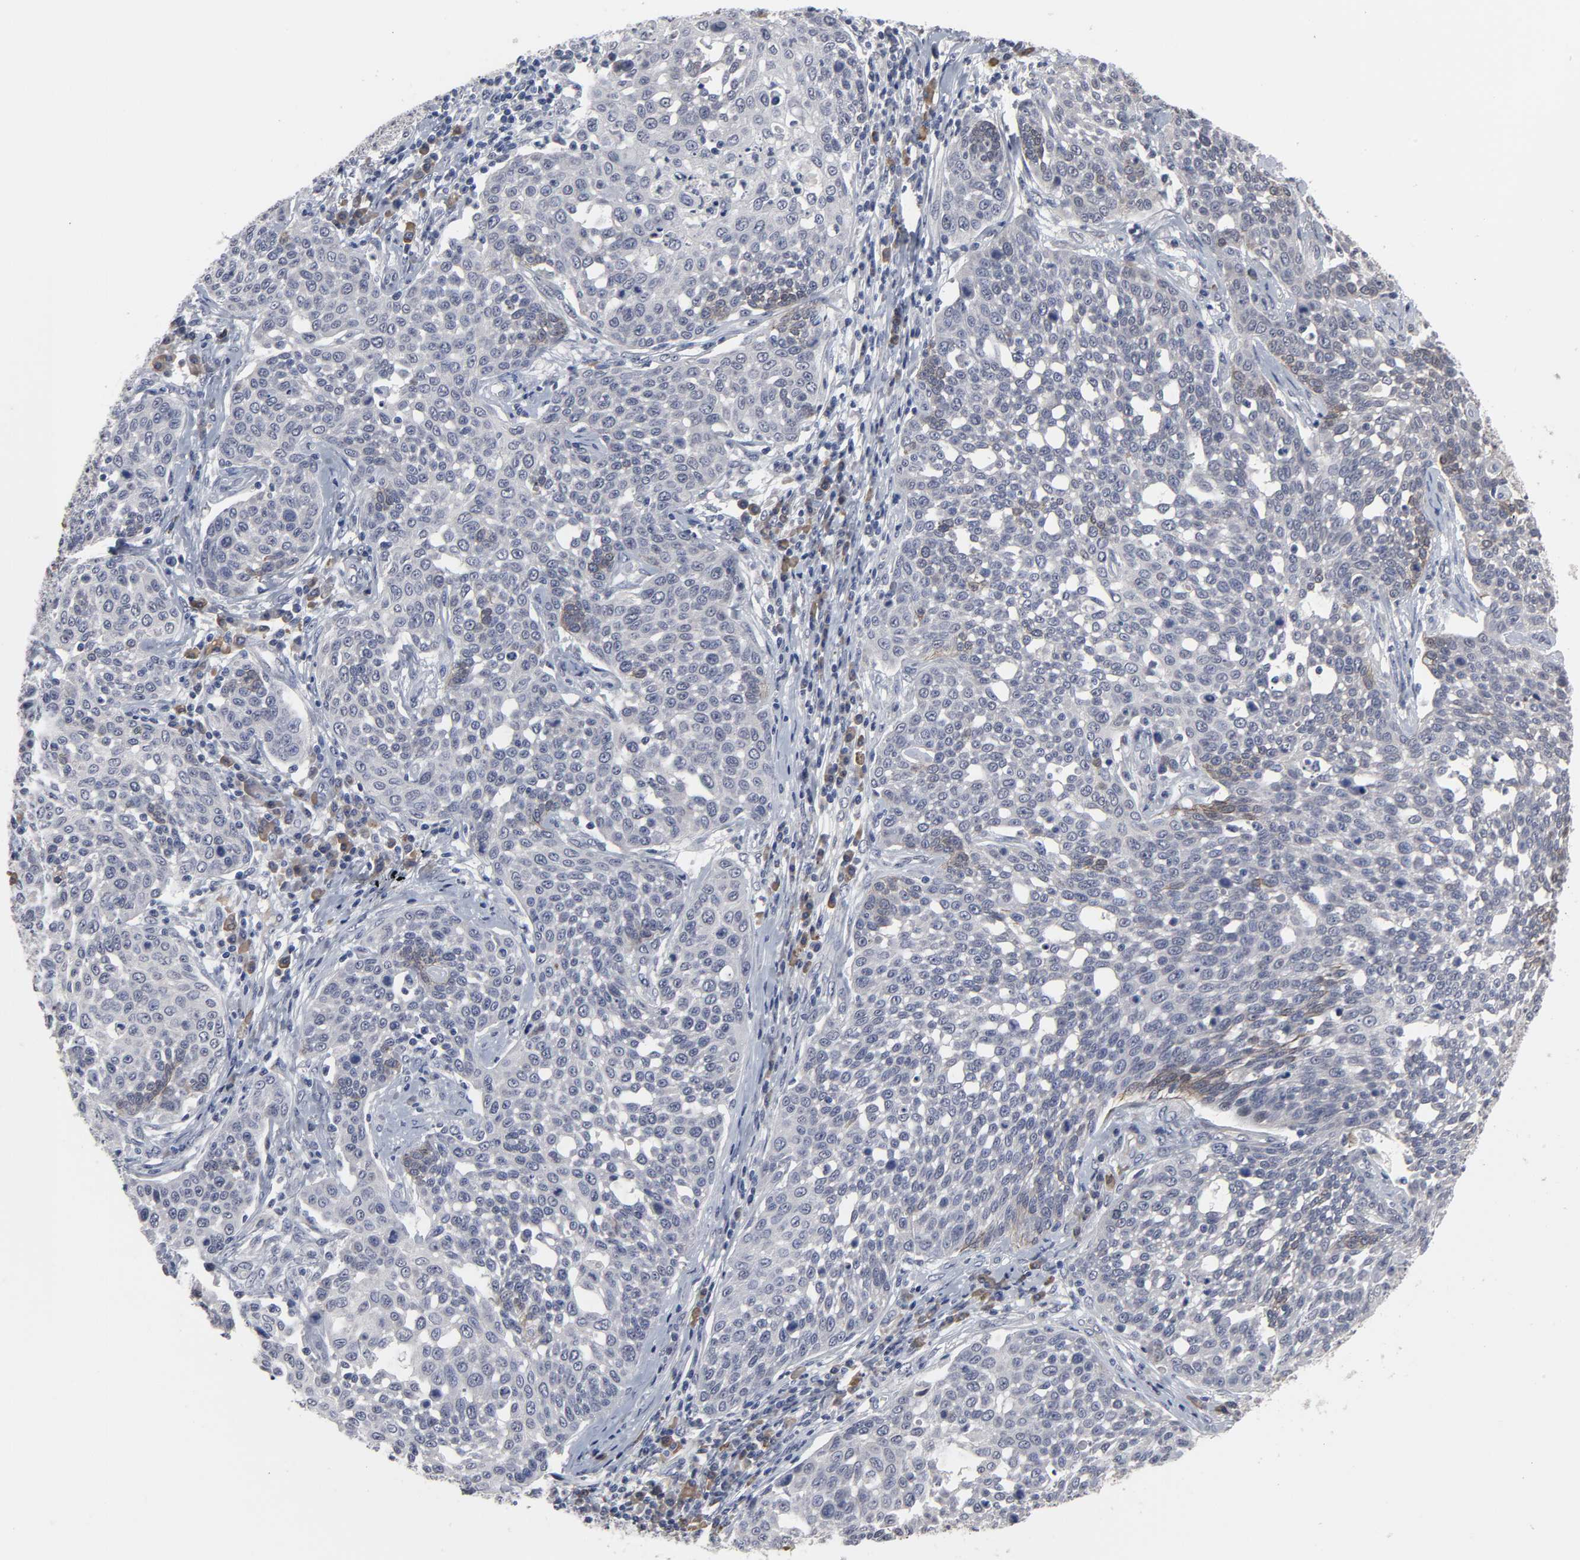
{"staining": {"intensity": "weak", "quantity": "<25%", "location": "cytoplasmic/membranous"}, "tissue": "cervical cancer", "cell_type": "Tumor cells", "image_type": "cancer", "snomed": [{"axis": "morphology", "description": "Squamous cell carcinoma, NOS"}, {"axis": "topography", "description": "Cervix"}], "caption": "Tumor cells show no significant staining in cervical cancer.", "gene": "HNF4A", "patient": {"sex": "female", "age": 34}}